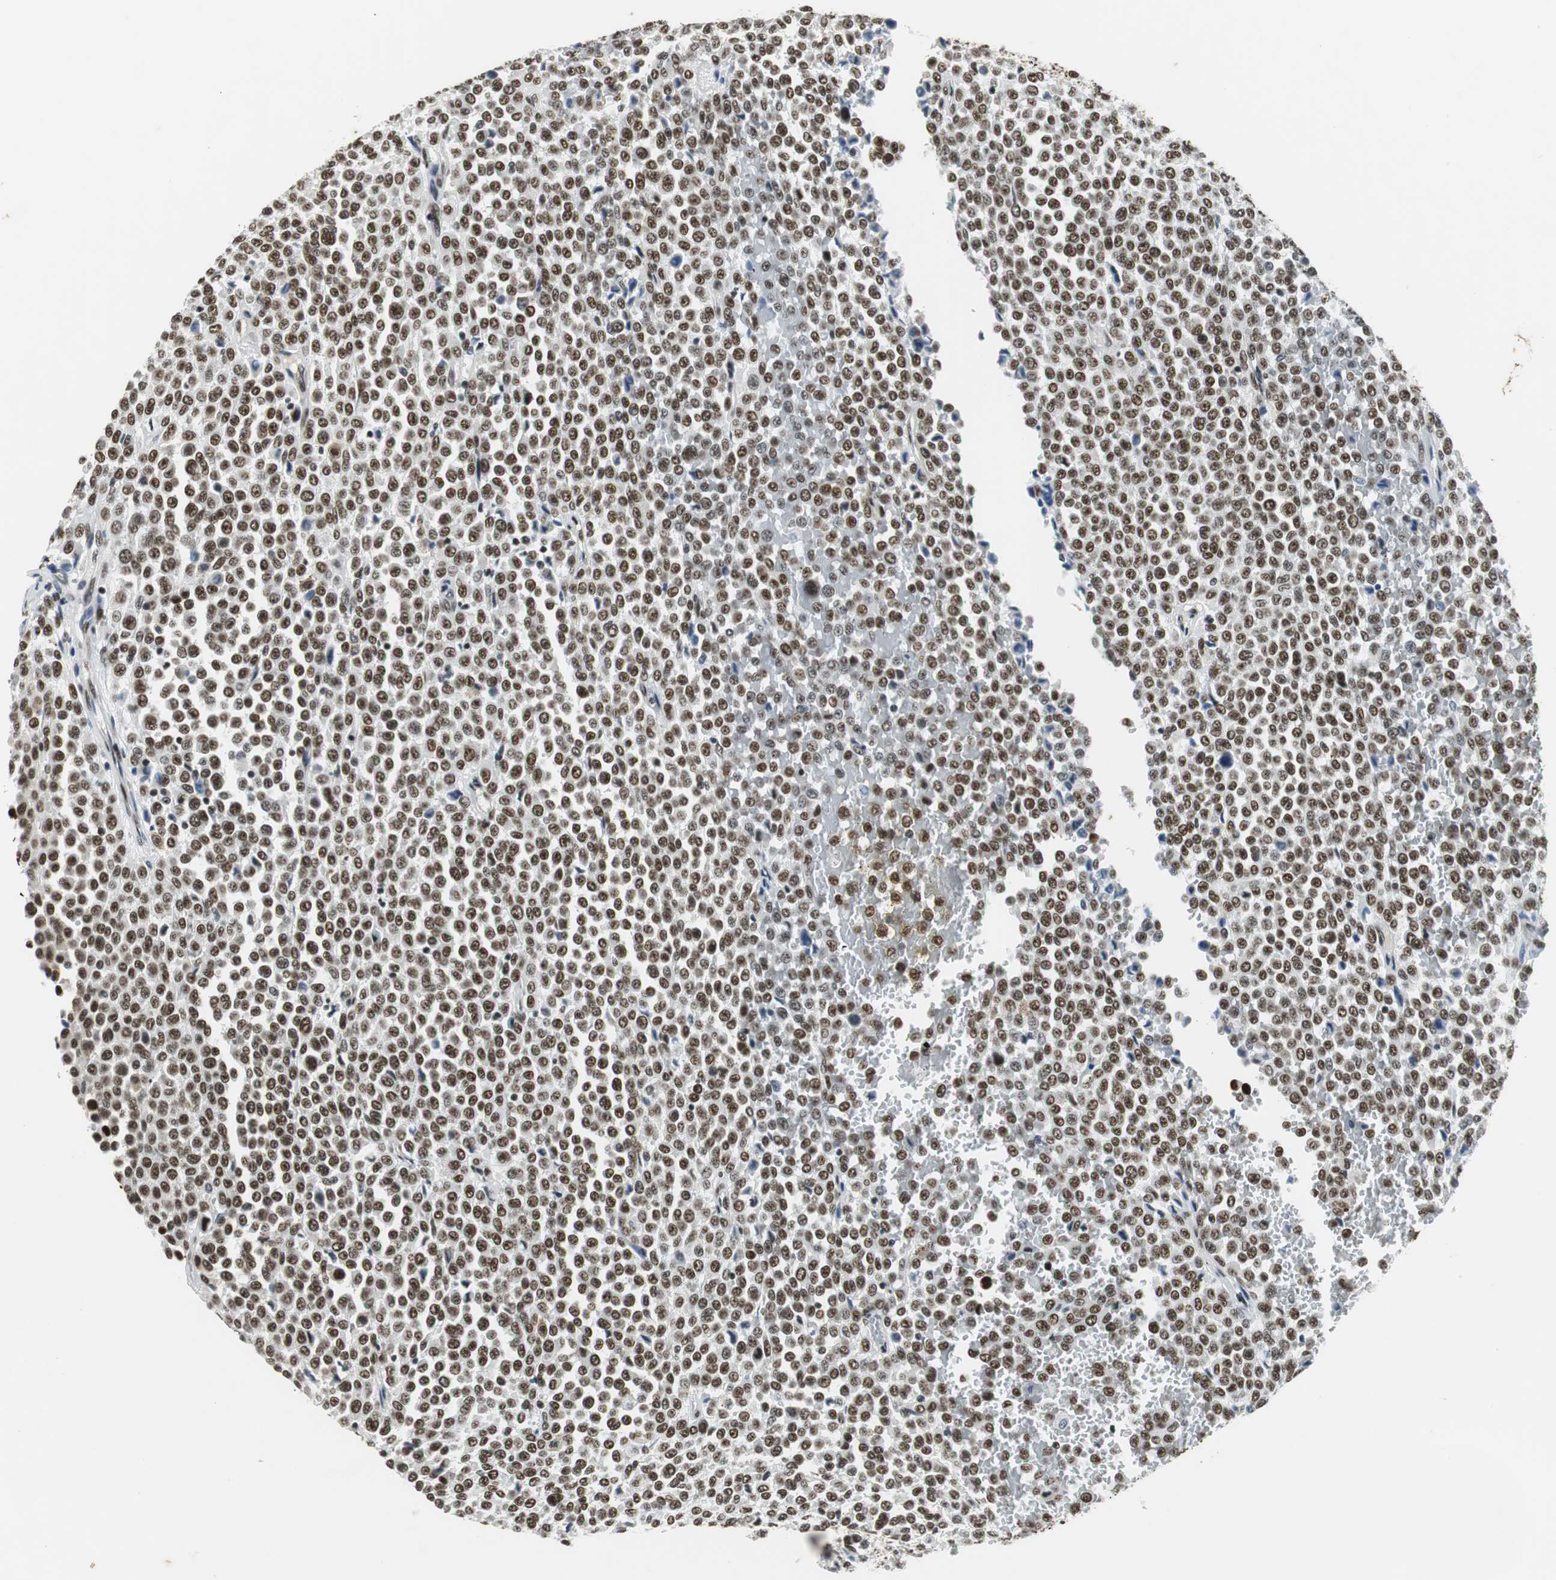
{"staining": {"intensity": "moderate", "quantity": ">75%", "location": "nuclear"}, "tissue": "melanoma", "cell_type": "Tumor cells", "image_type": "cancer", "snomed": [{"axis": "morphology", "description": "Malignant melanoma, Metastatic site"}, {"axis": "topography", "description": "Pancreas"}], "caption": "An image of human melanoma stained for a protein shows moderate nuclear brown staining in tumor cells.", "gene": "PRKDC", "patient": {"sex": "female", "age": 30}}